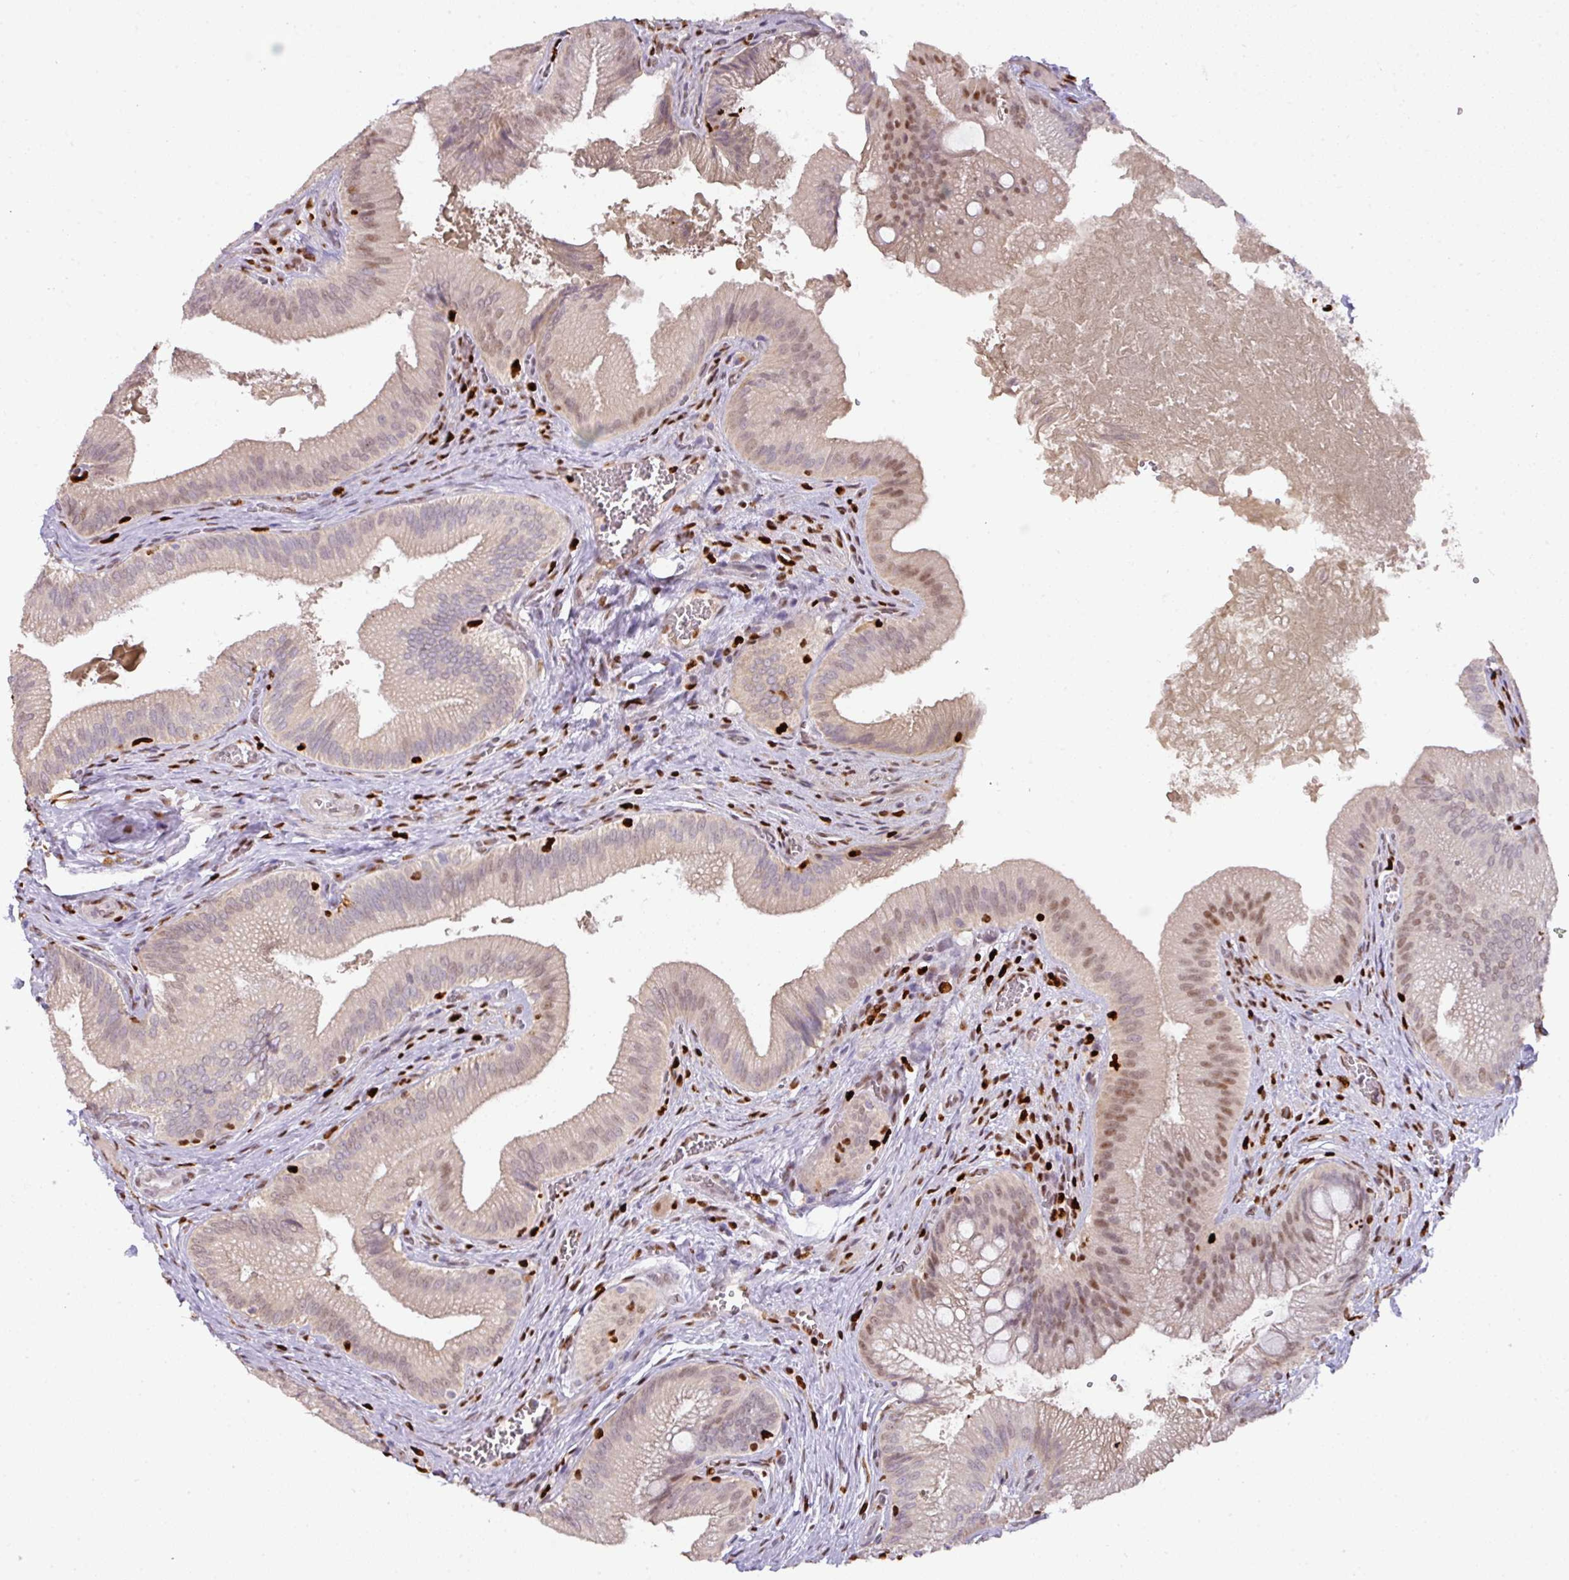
{"staining": {"intensity": "moderate", "quantity": "25%-75%", "location": "nuclear"}, "tissue": "gallbladder", "cell_type": "Glandular cells", "image_type": "normal", "snomed": [{"axis": "morphology", "description": "Normal tissue, NOS"}, {"axis": "topography", "description": "Gallbladder"}], "caption": "The immunohistochemical stain labels moderate nuclear expression in glandular cells of normal gallbladder.", "gene": "SAMHD1", "patient": {"sex": "male", "age": 17}}